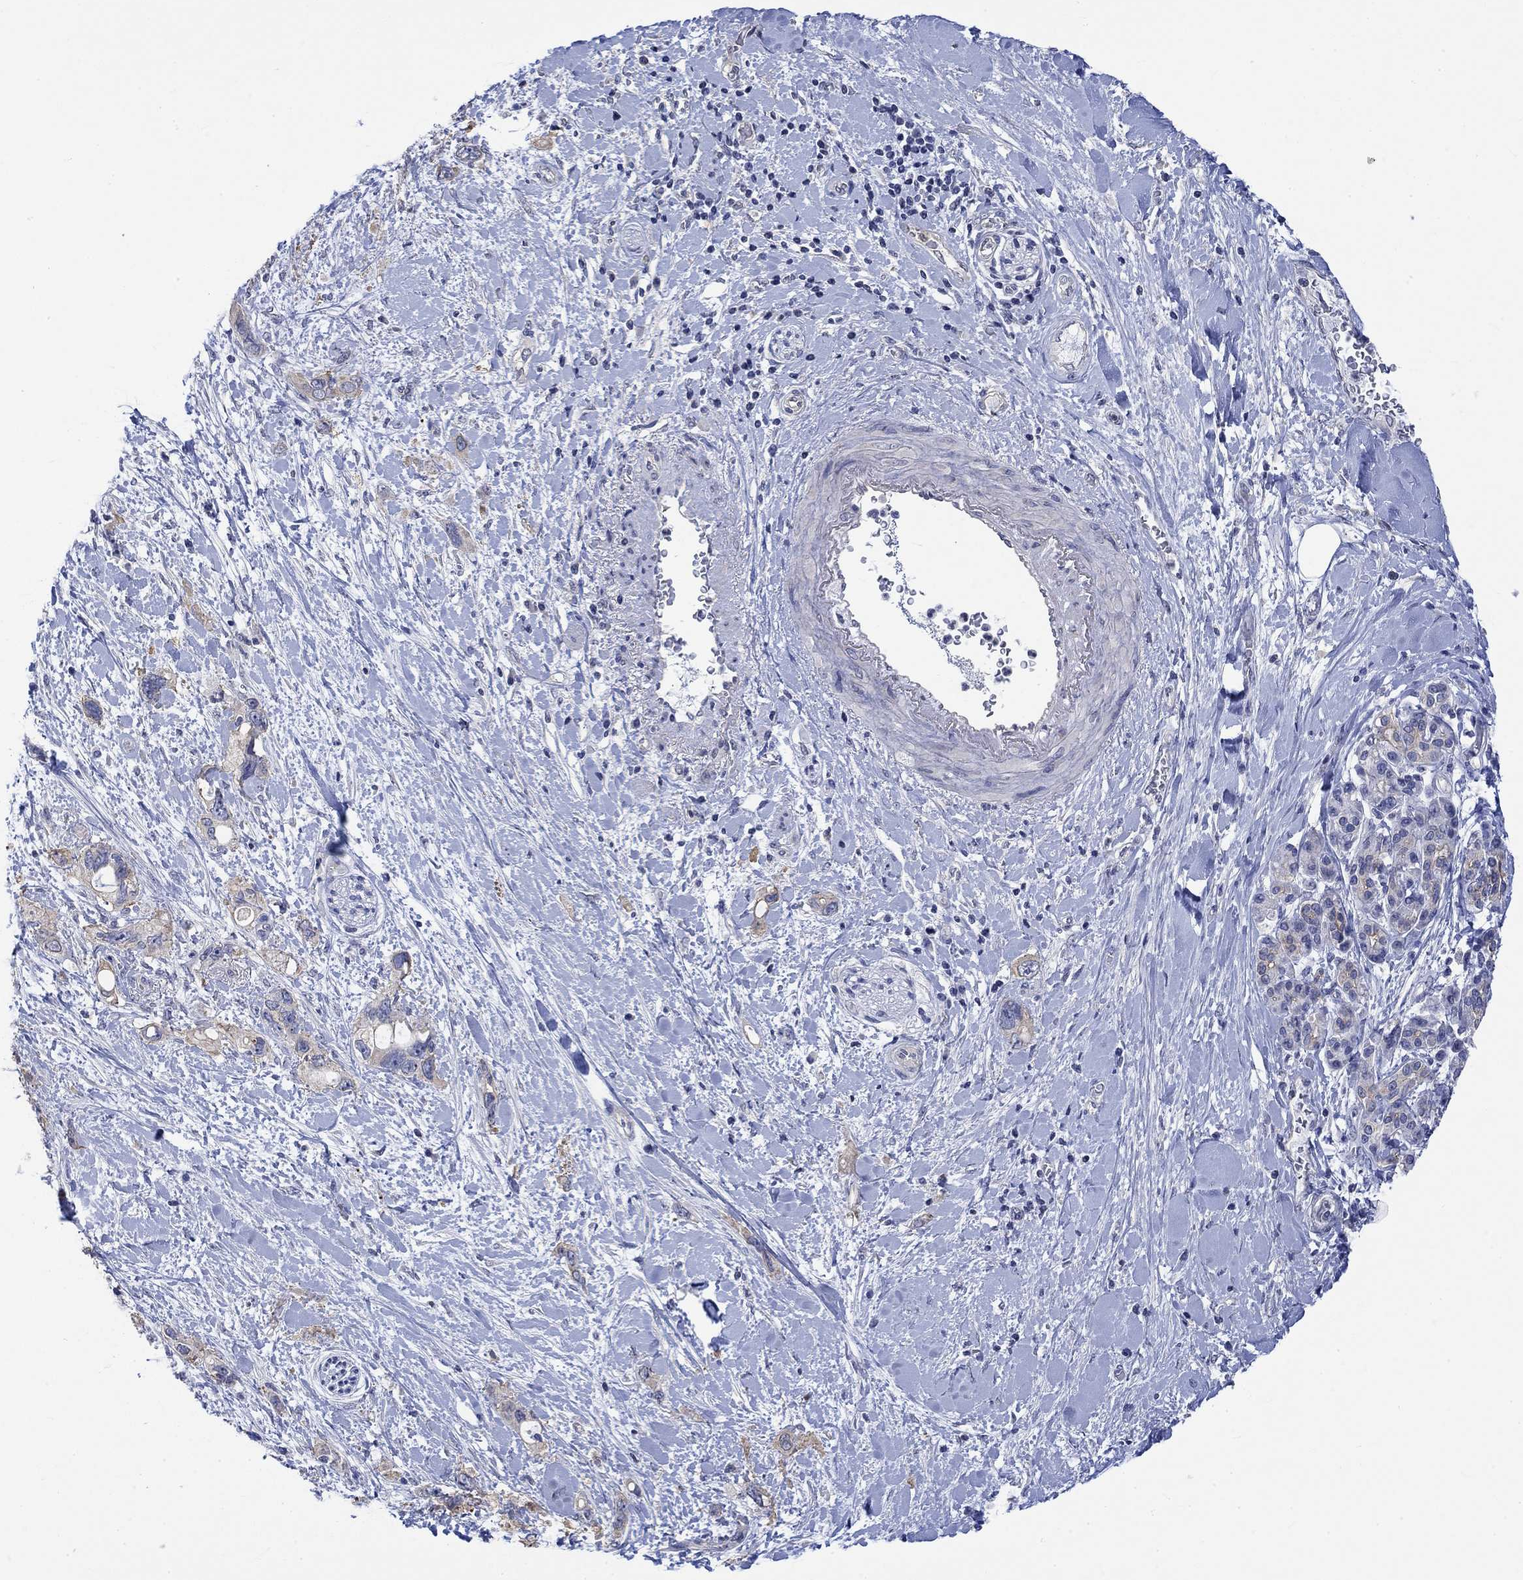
{"staining": {"intensity": "weak", "quantity": ">75%", "location": "cytoplasmic/membranous"}, "tissue": "pancreatic cancer", "cell_type": "Tumor cells", "image_type": "cancer", "snomed": [{"axis": "morphology", "description": "Adenocarcinoma, NOS"}, {"axis": "topography", "description": "Pancreas"}], "caption": "Adenocarcinoma (pancreatic) stained with a protein marker reveals weak staining in tumor cells.", "gene": "AGRP", "patient": {"sex": "female", "age": 56}}